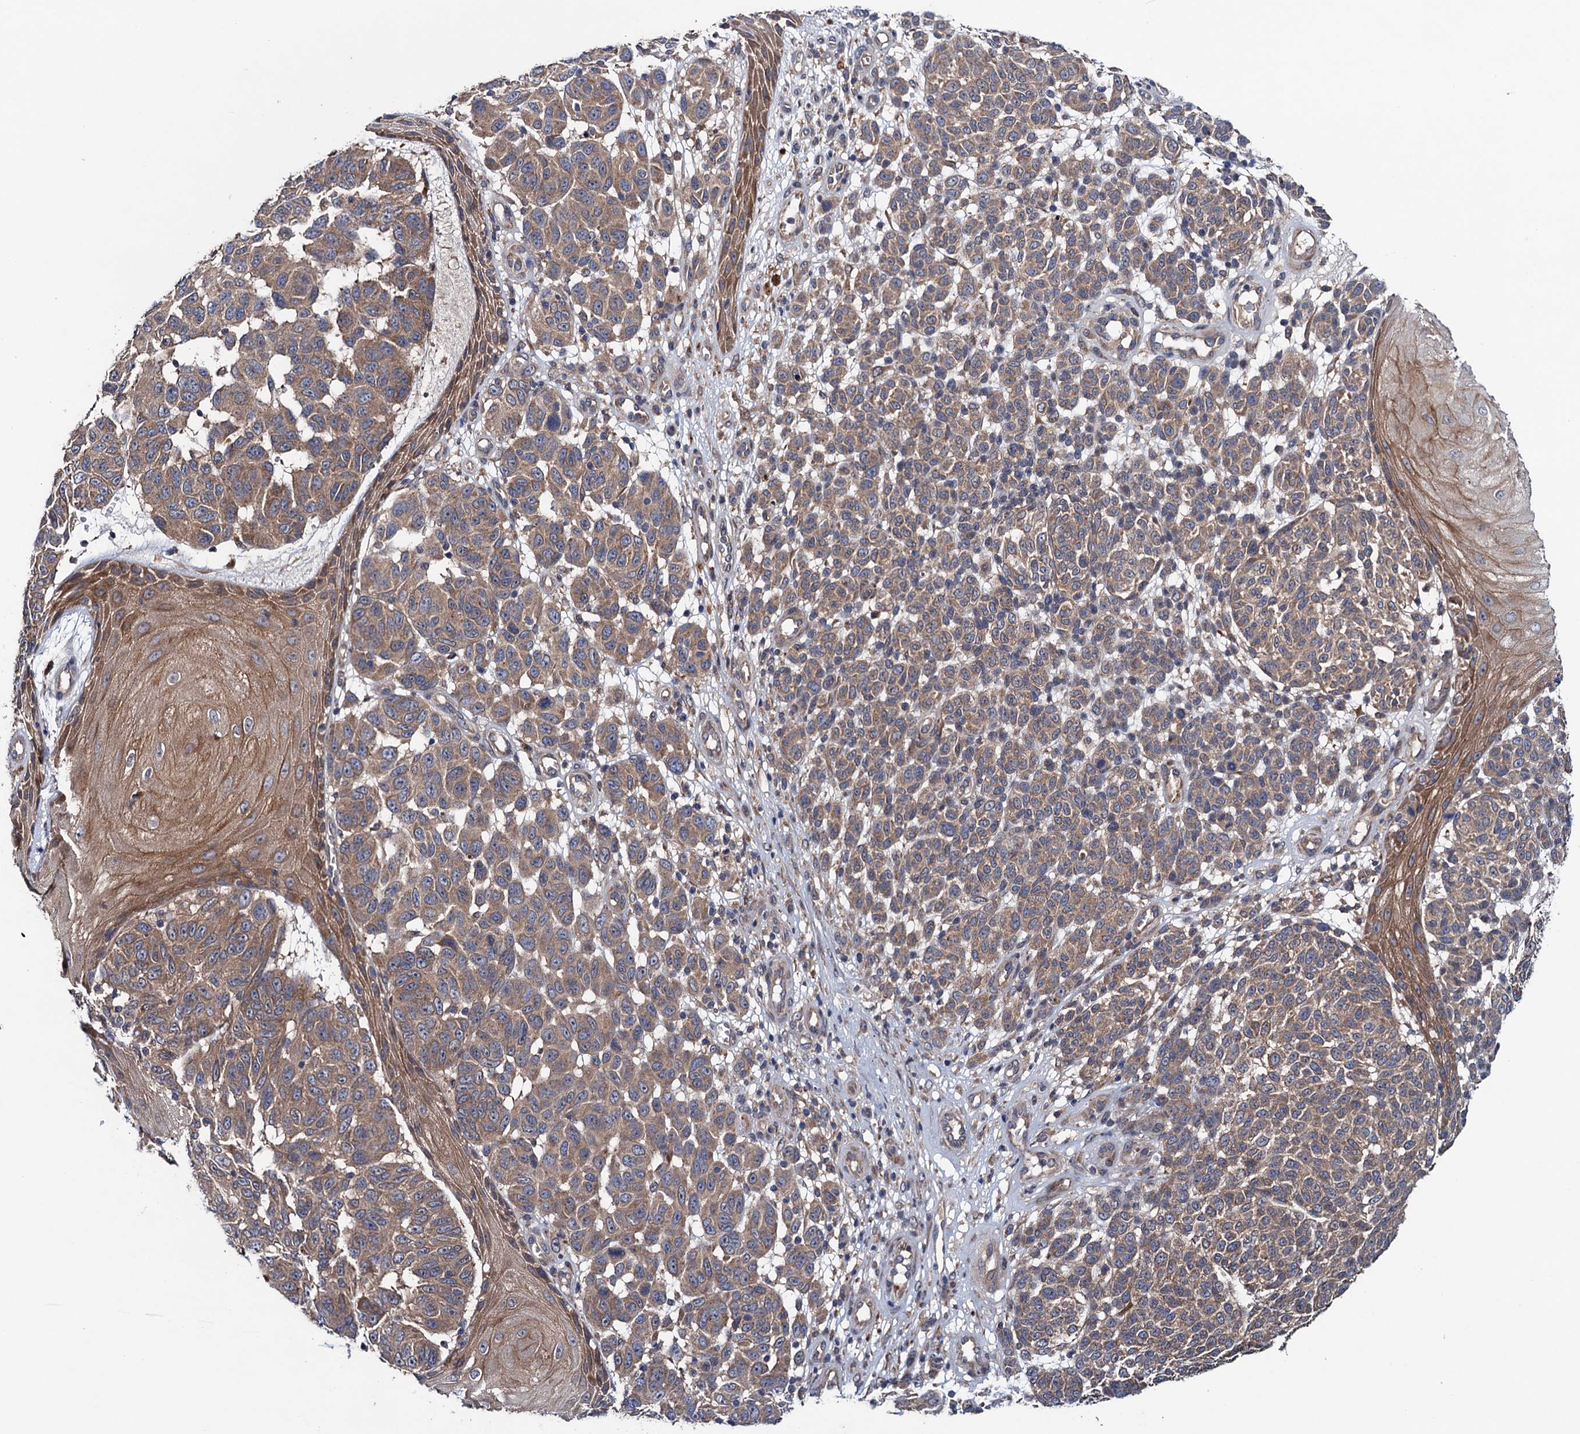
{"staining": {"intensity": "moderate", "quantity": ">75%", "location": "cytoplasmic/membranous"}, "tissue": "melanoma", "cell_type": "Tumor cells", "image_type": "cancer", "snomed": [{"axis": "morphology", "description": "Malignant melanoma, NOS"}, {"axis": "topography", "description": "Skin"}], "caption": "Immunohistochemistry (IHC) (DAB) staining of human malignant melanoma demonstrates moderate cytoplasmic/membranous protein staining in about >75% of tumor cells.", "gene": "BLTP3B", "patient": {"sex": "male", "age": 49}}